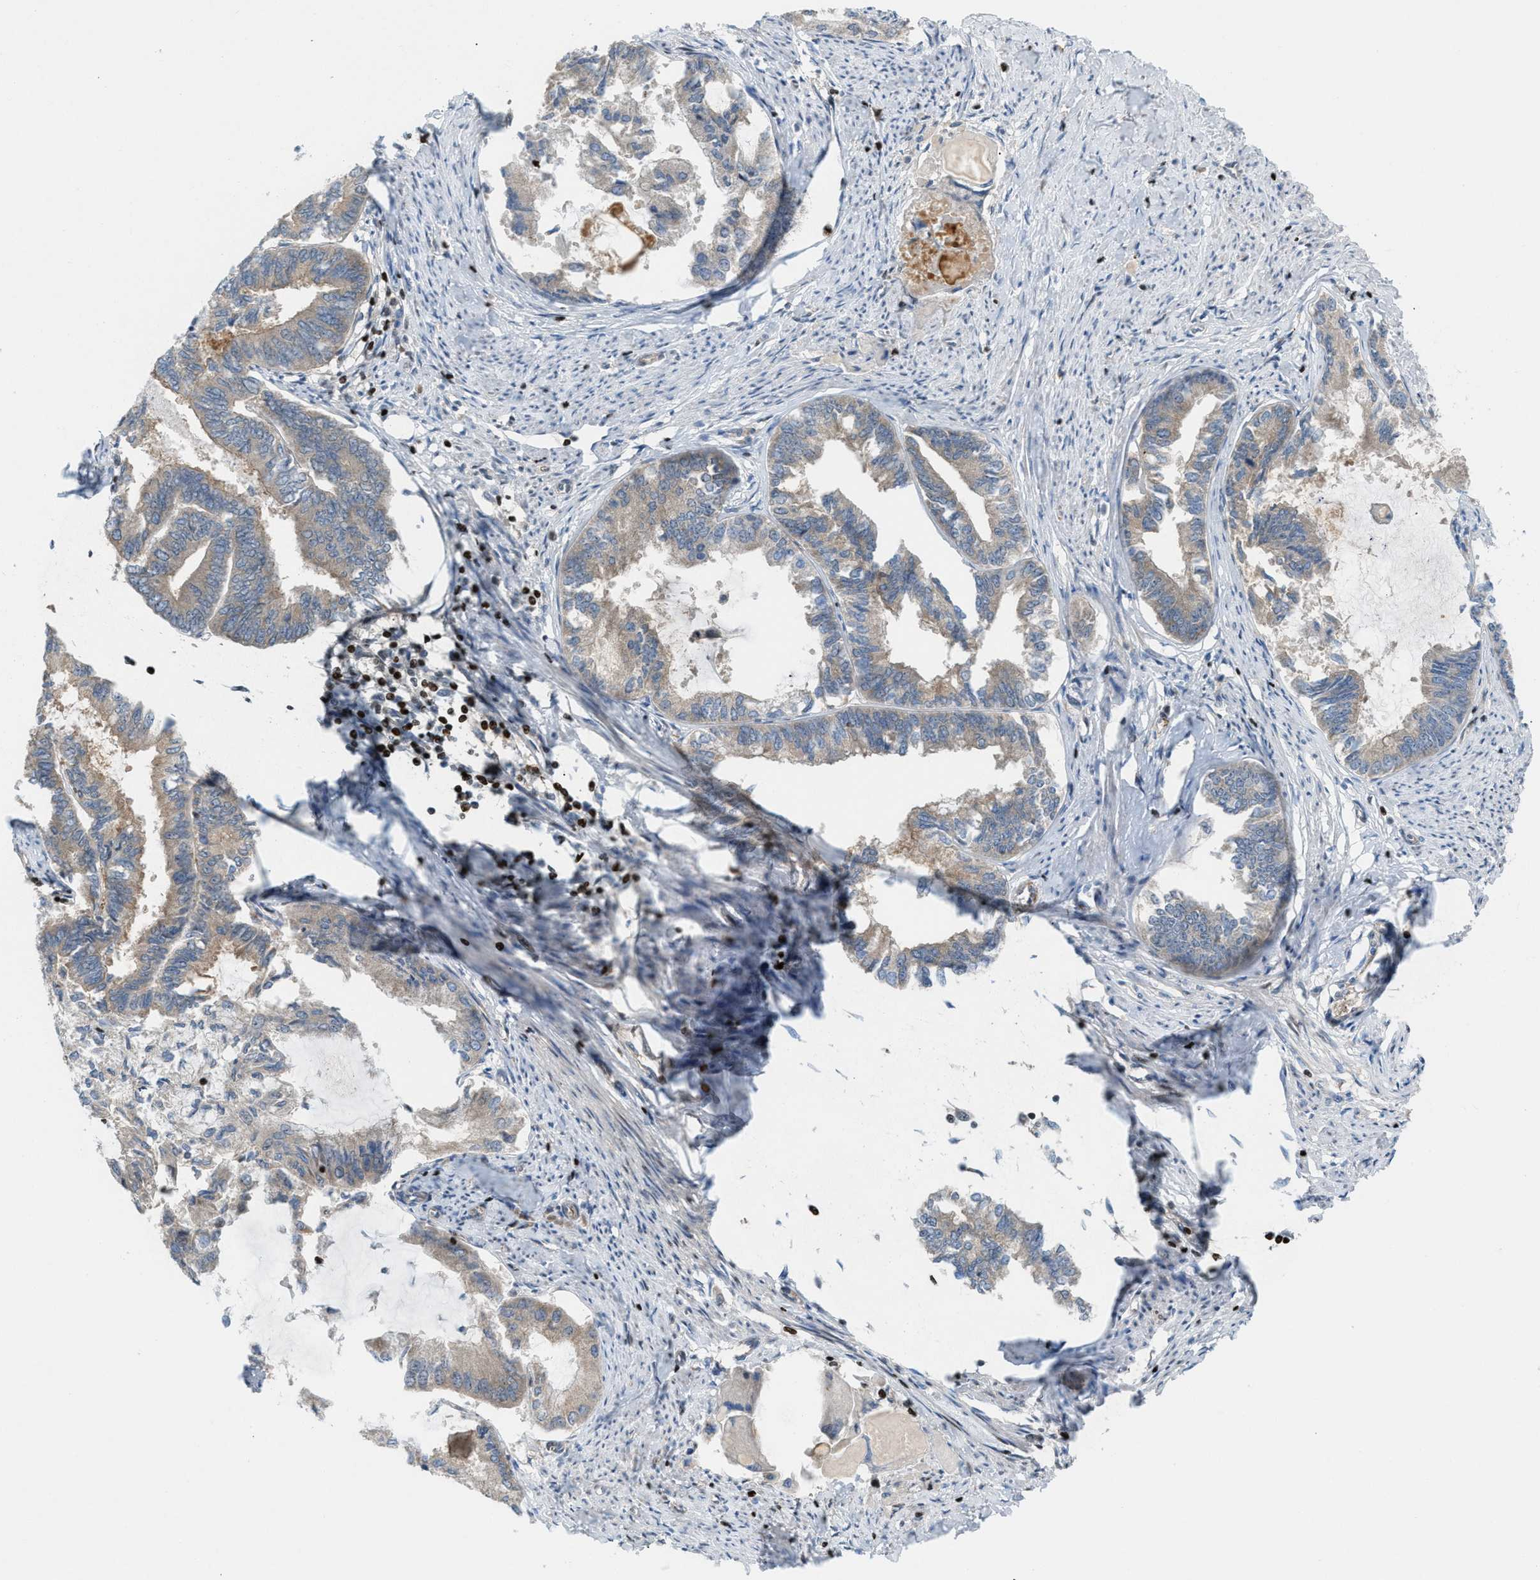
{"staining": {"intensity": "weak", "quantity": "<25%", "location": "cytoplasmic/membranous"}, "tissue": "endometrial cancer", "cell_type": "Tumor cells", "image_type": "cancer", "snomed": [{"axis": "morphology", "description": "Adenocarcinoma, NOS"}, {"axis": "topography", "description": "Endometrium"}], "caption": "High magnification brightfield microscopy of adenocarcinoma (endometrial) stained with DAB (3,3'-diaminobenzidine) (brown) and counterstained with hematoxylin (blue): tumor cells show no significant staining.", "gene": "ZNF276", "patient": {"sex": "female", "age": 86}}